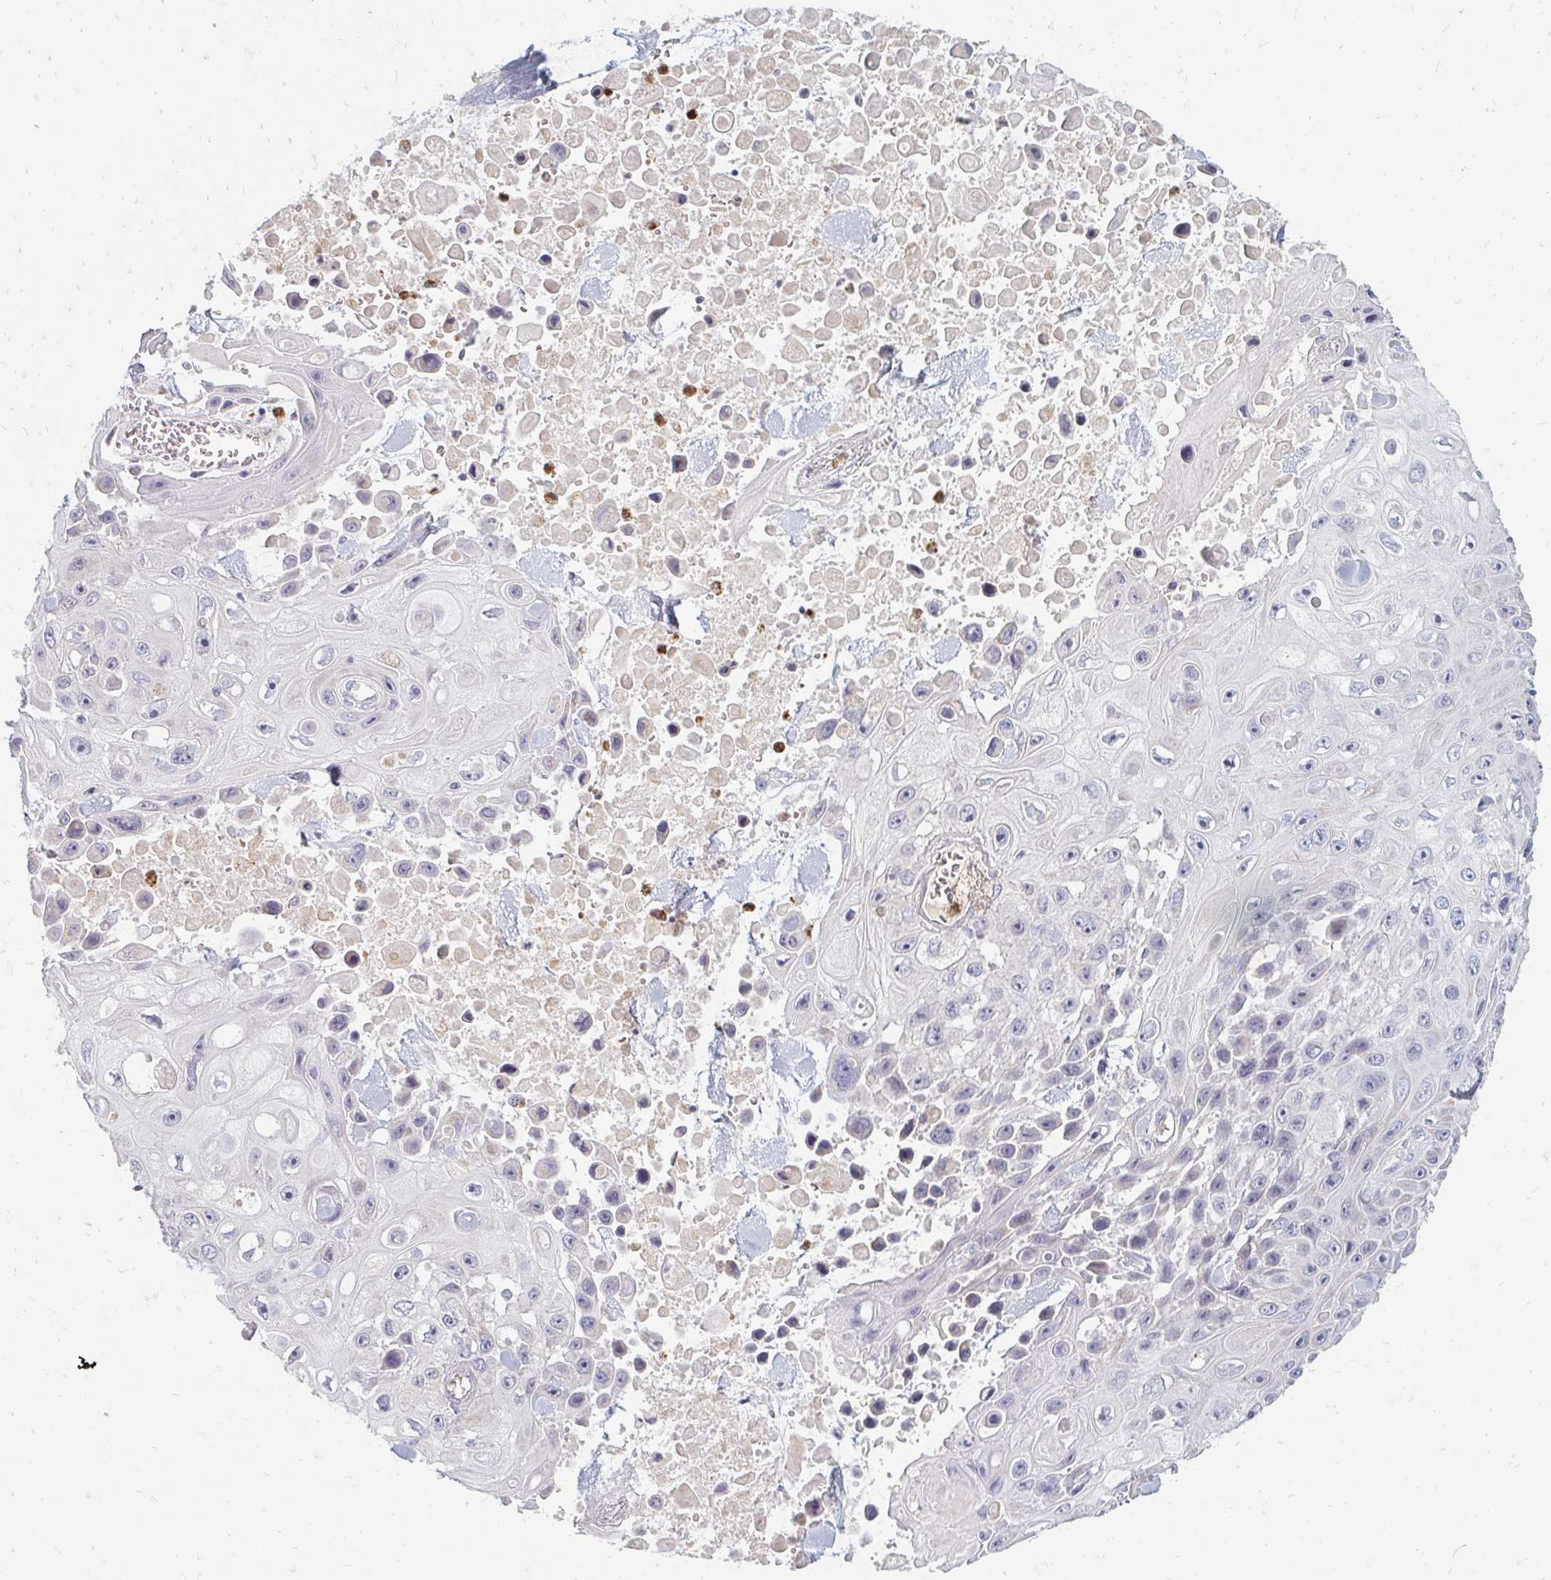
{"staining": {"intensity": "negative", "quantity": "none", "location": "none"}, "tissue": "skin cancer", "cell_type": "Tumor cells", "image_type": "cancer", "snomed": [{"axis": "morphology", "description": "Squamous cell carcinoma, NOS"}, {"axis": "topography", "description": "Skin"}], "caption": "Immunohistochemistry of squamous cell carcinoma (skin) demonstrates no expression in tumor cells.", "gene": "RAB33A", "patient": {"sex": "male", "age": 82}}